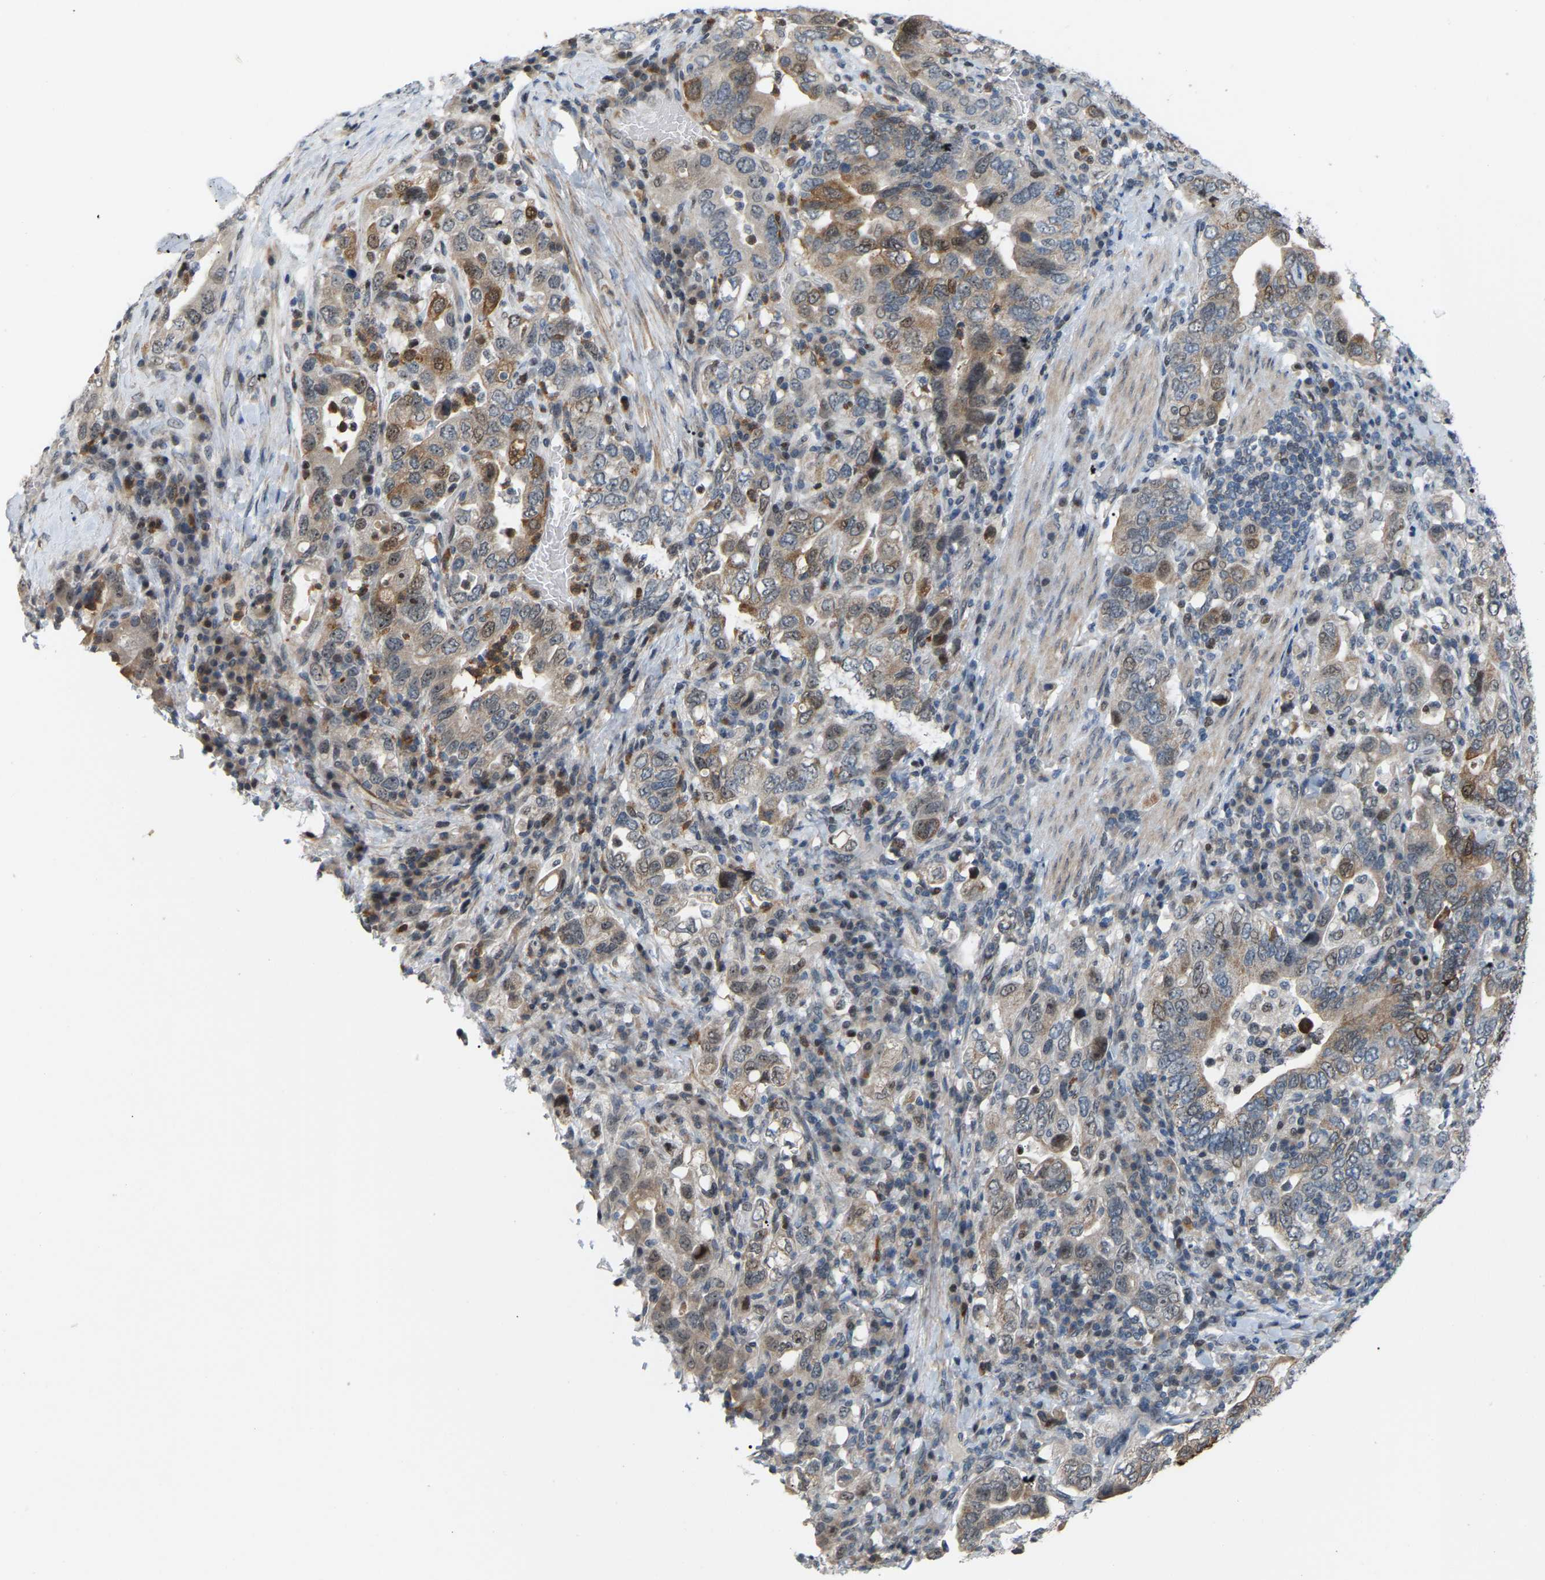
{"staining": {"intensity": "moderate", "quantity": ">75%", "location": "cytoplasmic/membranous"}, "tissue": "stomach cancer", "cell_type": "Tumor cells", "image_type": "cancer", "snomed": [{"axis": "morphology", "description": "Adenocarcinoma, NOS"}, {"axis": "topography", "description": "Stomach, upper"}], "caption": "Immunohistochemistry (IHC) image of human stomach adenocarcinoma stained for a protein (brown), which exhibits medium levels of moderate cytoplasmic/membranous staining in about >75% of tumor cells.", "gene": "CROT", "patient": {"sex": "male", "age": 62}}